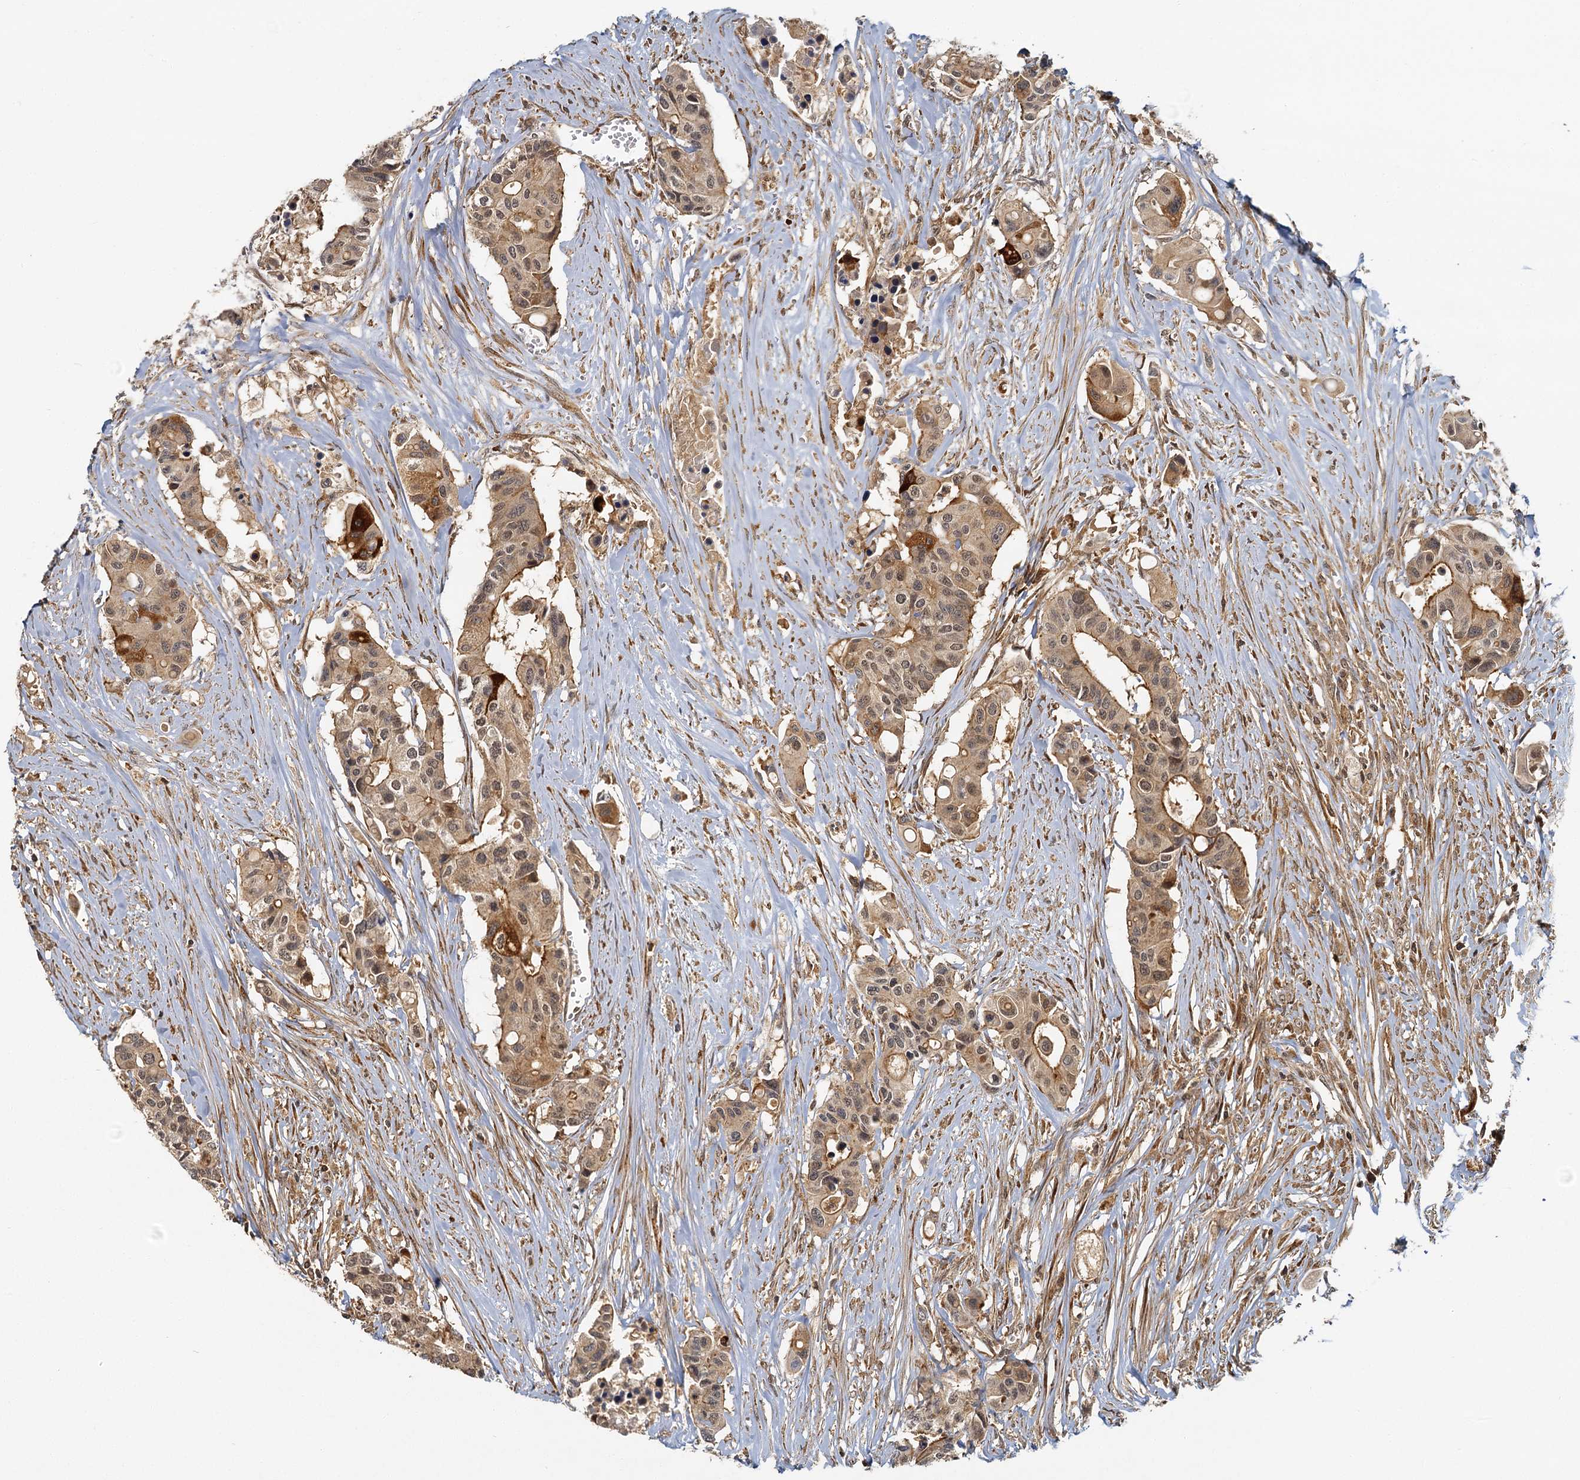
{"staining": {"intensity": "moderate", "quantity": ">75%", "location": "cytoplasmic/membranous,nuclear"}, "tissue": "colorectal cancer", "cell_type": "Tumor cells", "image_type": "cancer", "snomed": [{"axis": "morphology", "description": "Adenocarcinoma, NOS"}, {"axis": "topography", "description": "Colon"}], "caption": "Immunohistochemistry (IHC) (DAB (3,3'-diaminobenzidine)) staining of human colorectal adenocarcinoma demonstrates moderate cytoplasmic/membranous and nuclear protein staining in approximately >75% of tumor cells. (DAB = brown stain, brightfield microscopy at high magnification).", "gene": "ZNF549", "patient": {"sex": "male", "age": 77}}